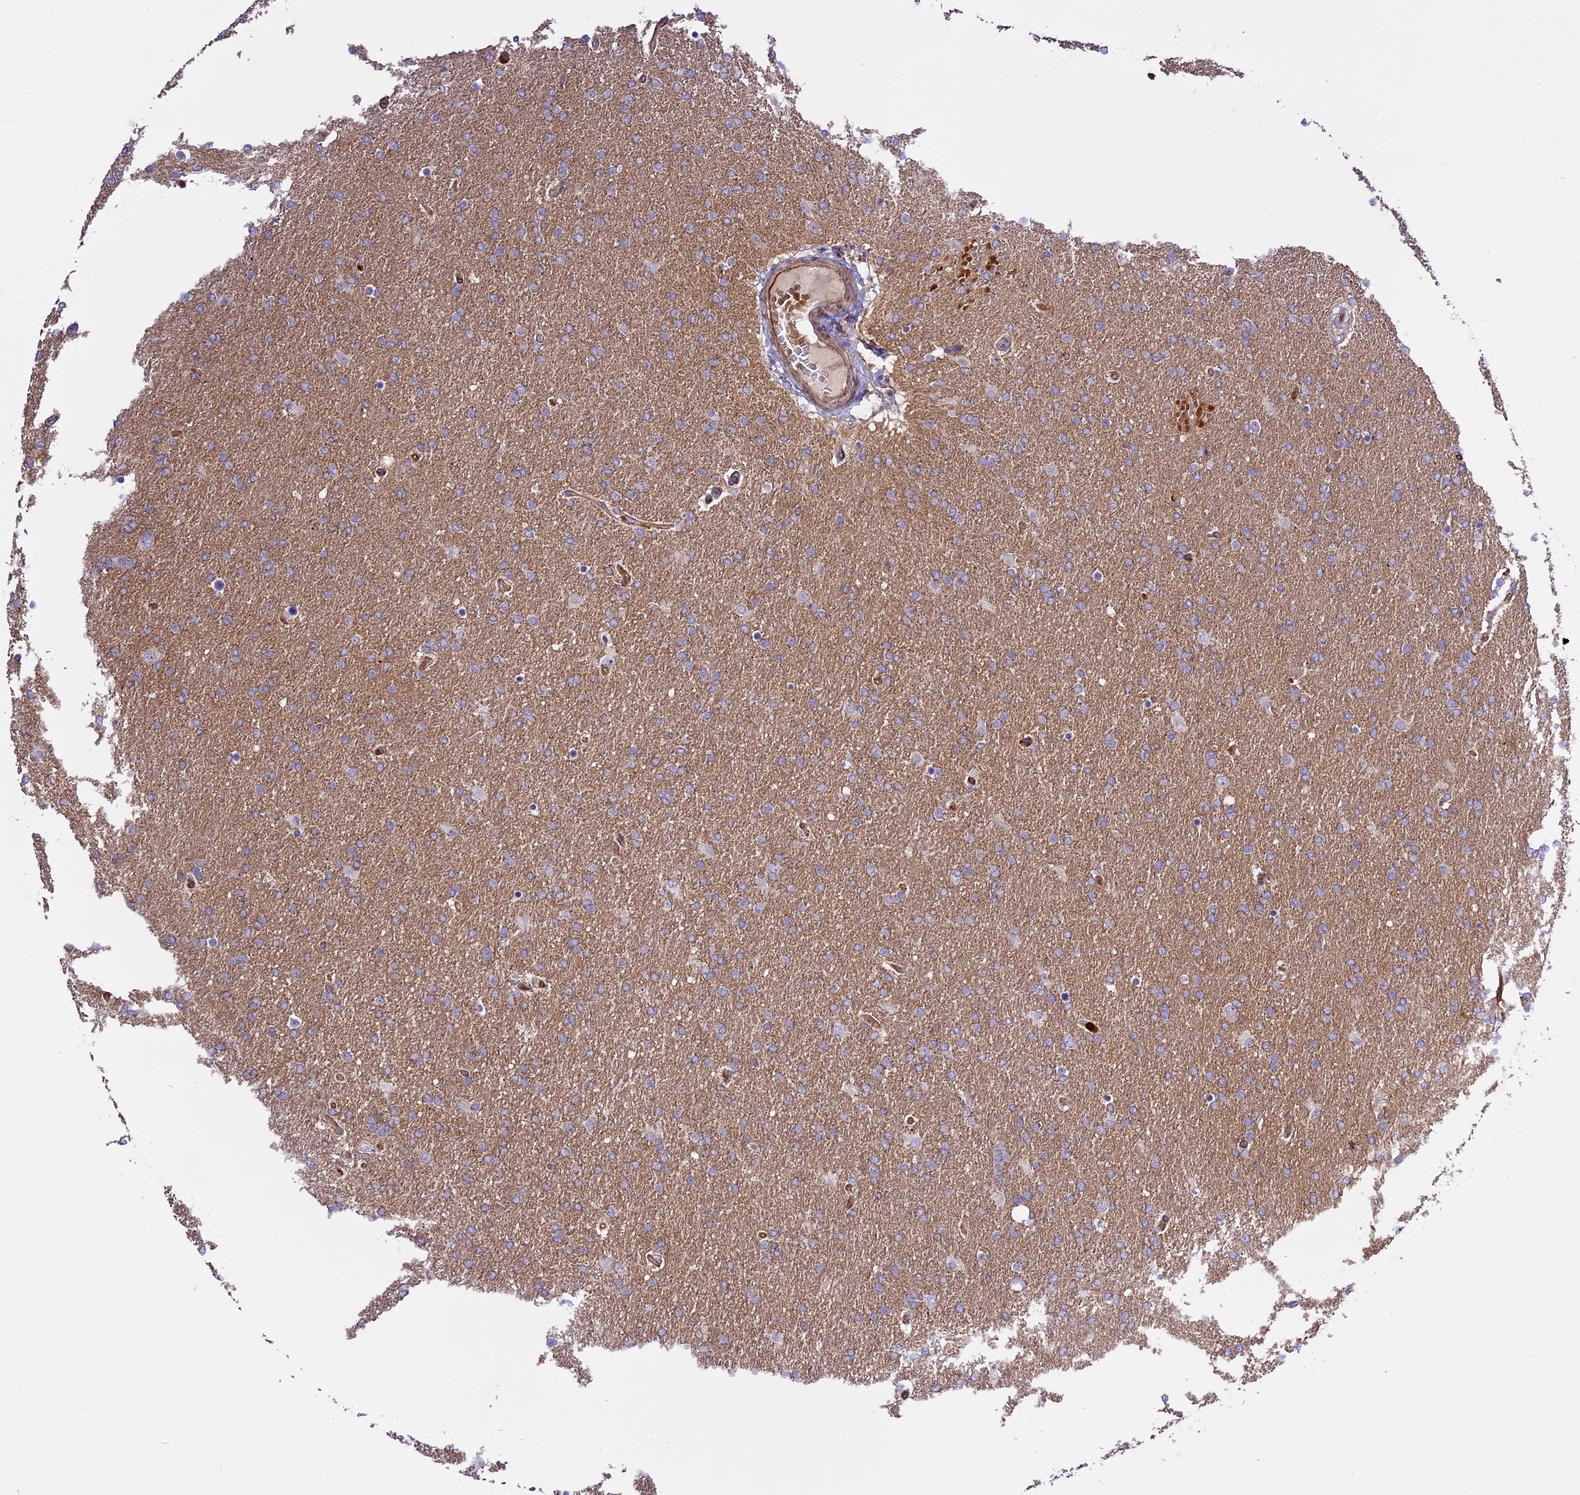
{"staining": {"intensity": "negative", "quantity": "none", "location": "none"}, "tissue": "glioma", "cell_type": "Tumor cells", "image_type": "cancer", "snomed": [{"axis": "morphology", "description": "Glioma, malignant, High grade"}, {"axis": "topography", "description": "Brain"}], "caption": "An immunohistochemistry micrograph of glioma is shown. There is no staining in tumor cells of glioma. (IHC, brightfield microscopy, high magnification).", "gene": "CD99L2", "patient": {"sex": "male", "age": 72}}